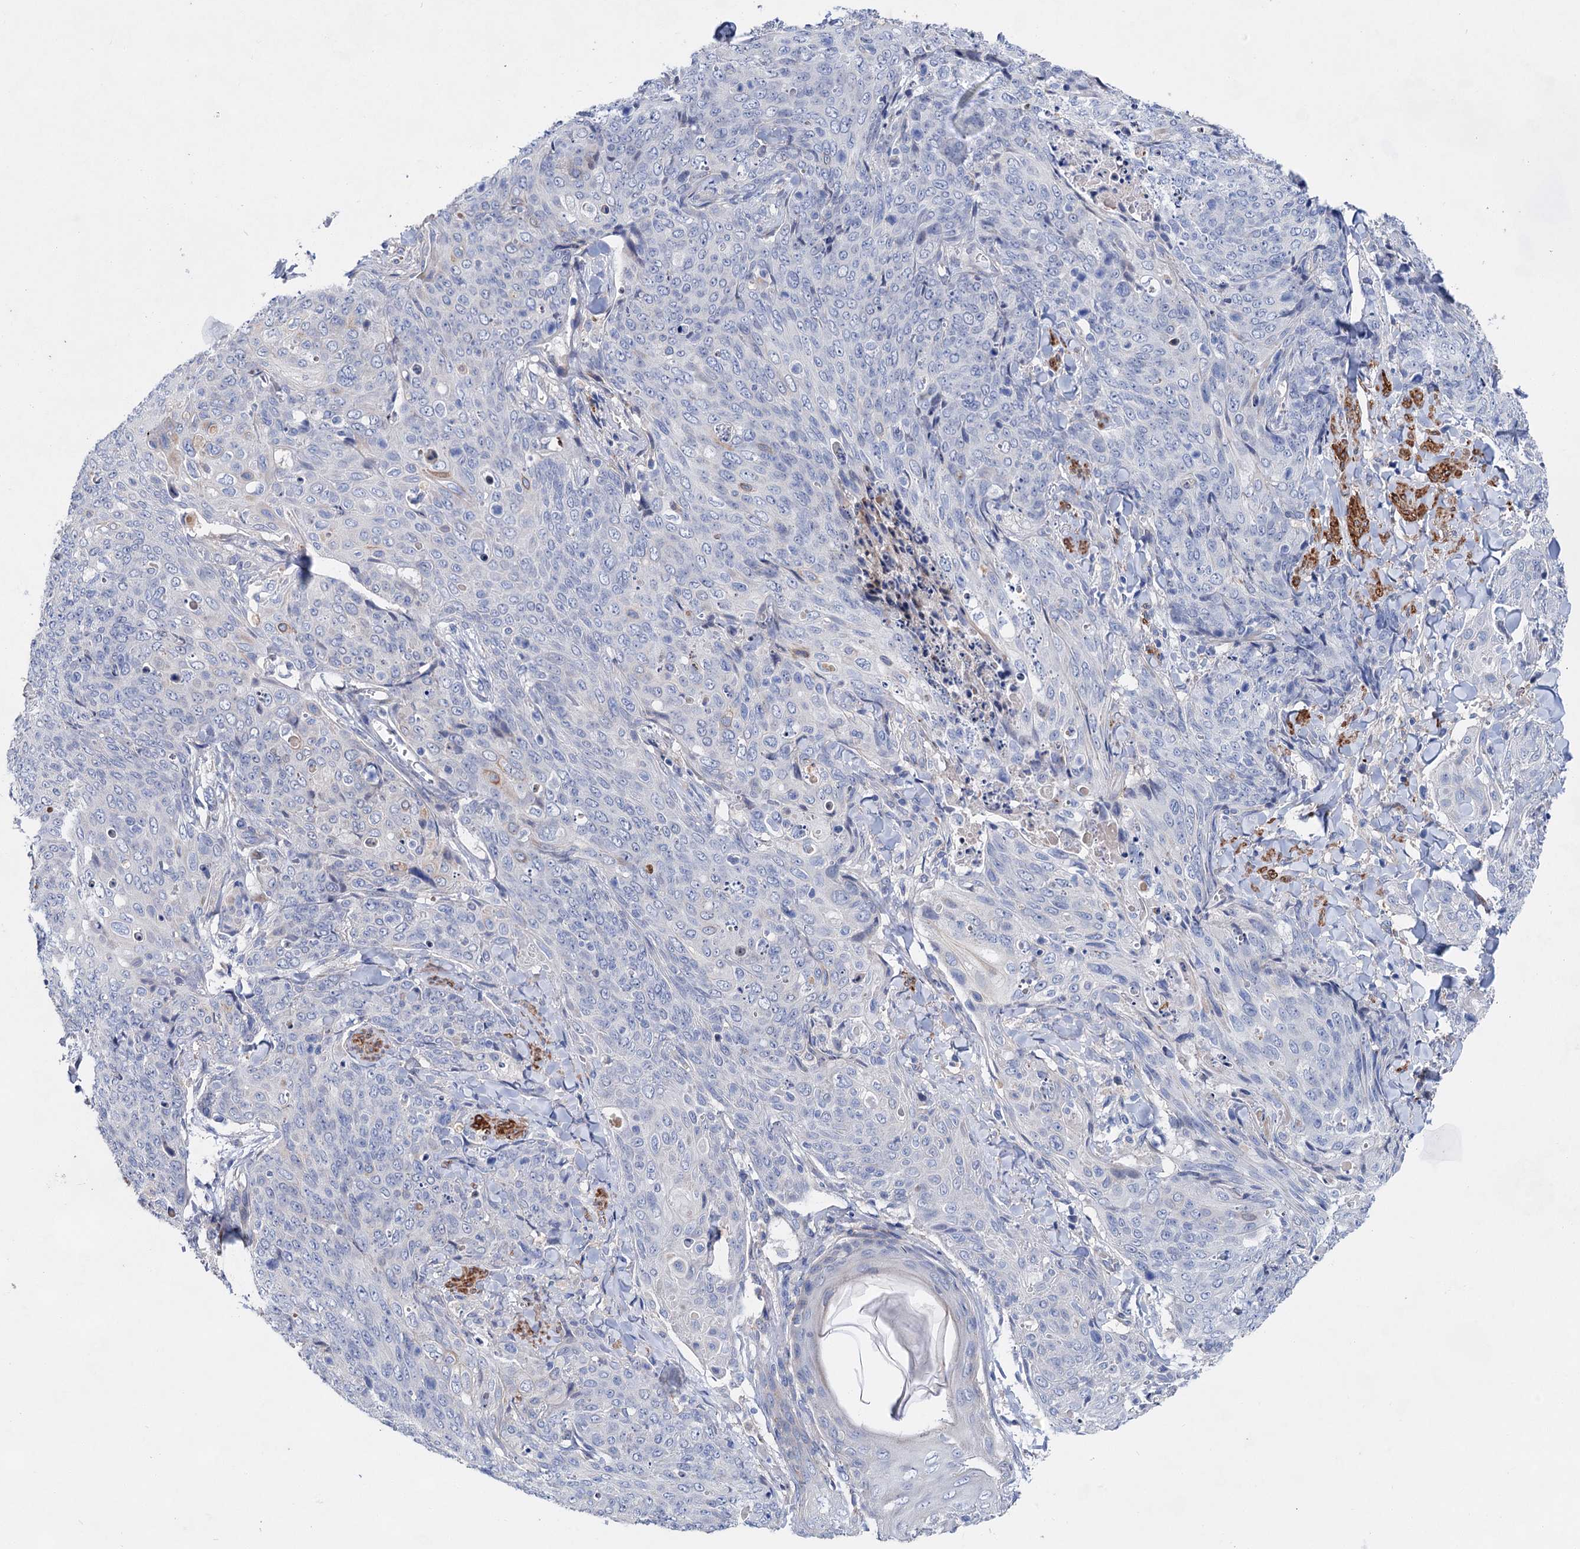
{"staining": {"intensity": "negative", "quantity": "none", "location": "none"}, "tissue": "skin cancer", "cell_type": "Tumor cells", "image_type": "cancer", "snomed": [{"axis": "morphology", "description": "Squamous cell carcinoma, NOS"}, {"axis": "topography", "description": "Skin"}, {"axis": "topography", "description": "Vulva"}], "caption": "DAB immunohistochemical staining of human squamous cell carcinoma (skin) demonstrates no significant positivity in tumor cells.", "gene": "GPR155", "patient": {"sex": "female", "age": 85}}